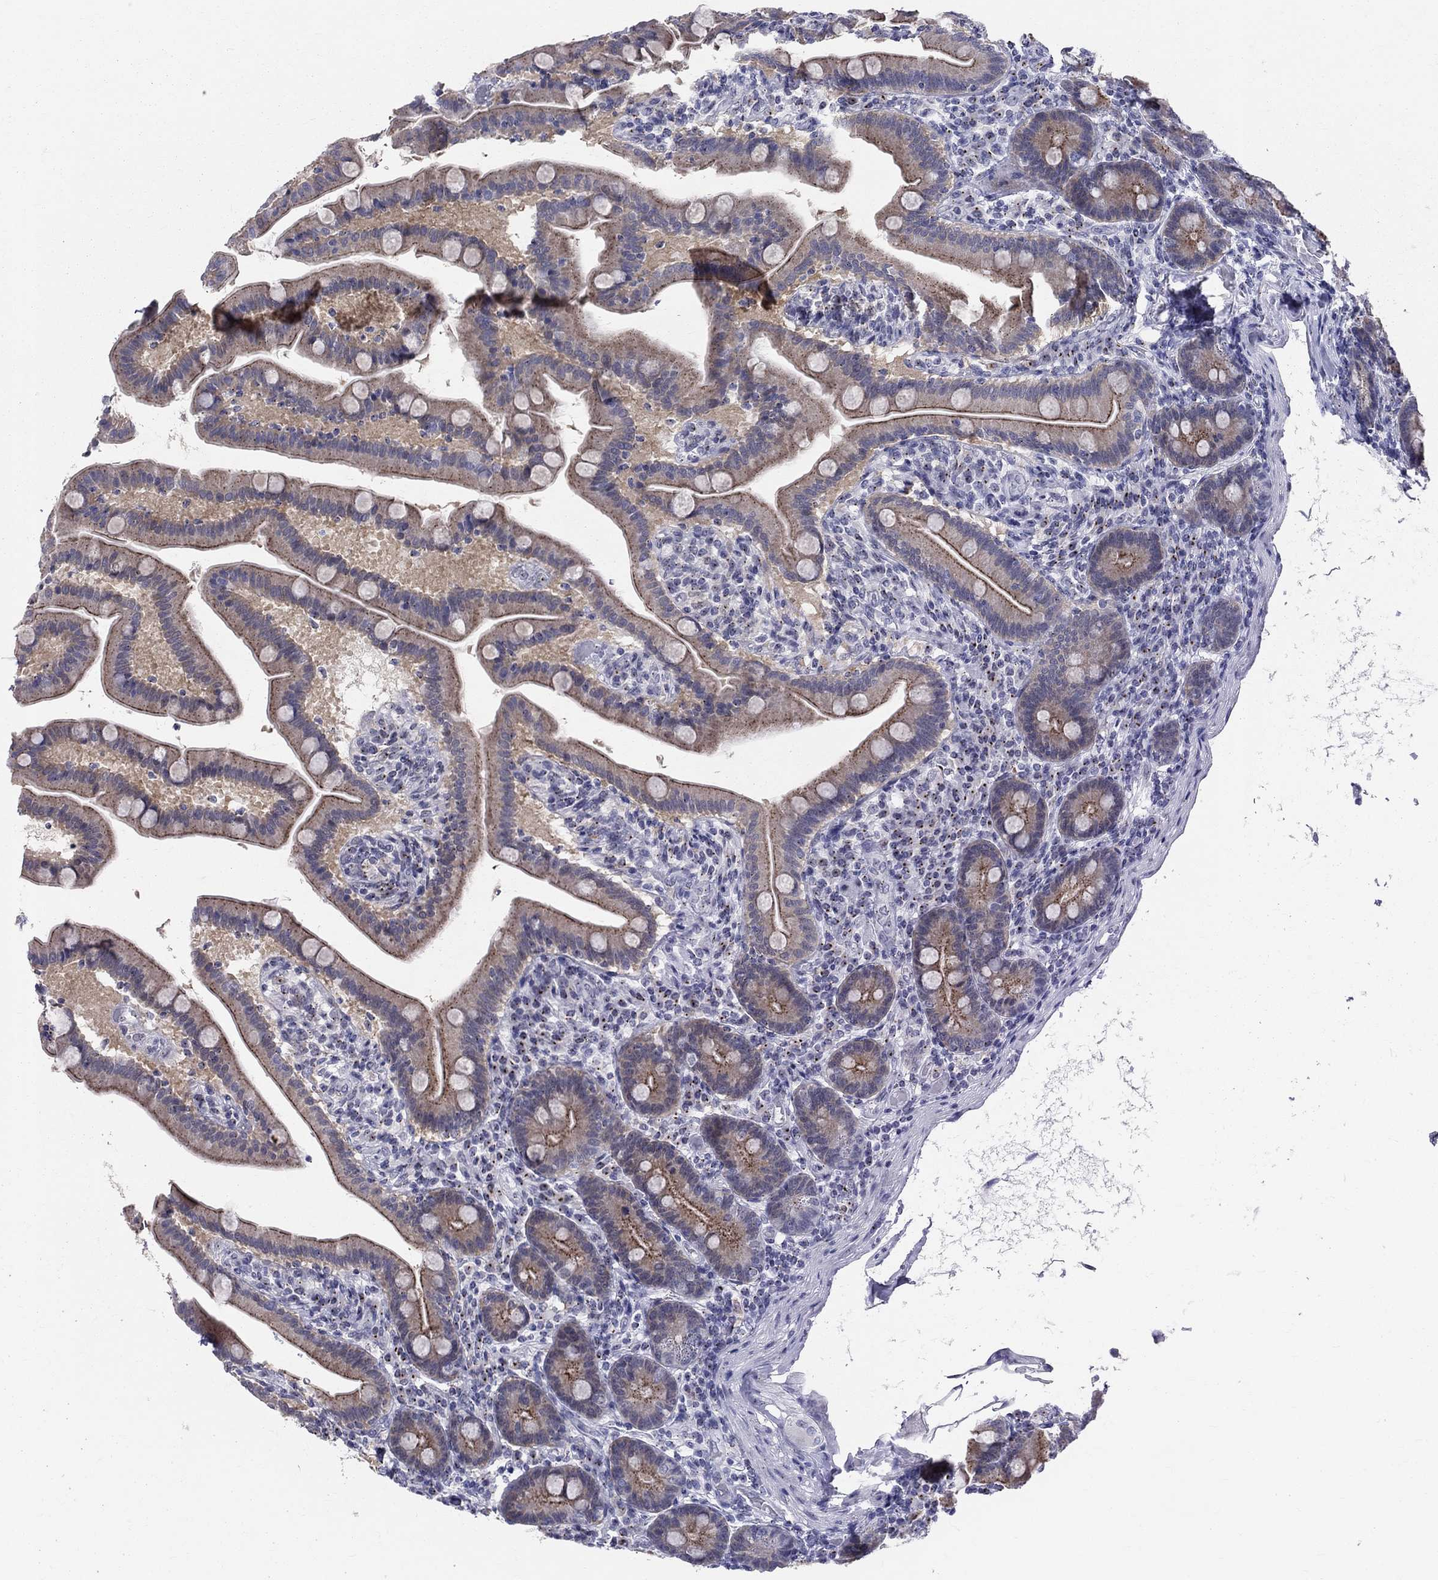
{"staining": {"intensity": "moderate", "quantity": "25%-75%", "location": "cytoplasmic/membranous"}, "tissue": "small intestine", "cell_type": "Glandular cells", "image_type": "normal", "snomed": [{"axis": "morphology", "description": "Normal tissue, NOS"}, {"axis": "topography", "description": "Small intestine"}], "caption": "Brown immunohistochemical staining in unremarkable human small intestine exhibits moderate cytoplasmic/membranous expression in approximately 25%-75% of glandular cells. (Brightfield microscopy of DAB IHC at high magnification).", "gene": "CEP43", "patient": {"sex": "male", "age": 66}}